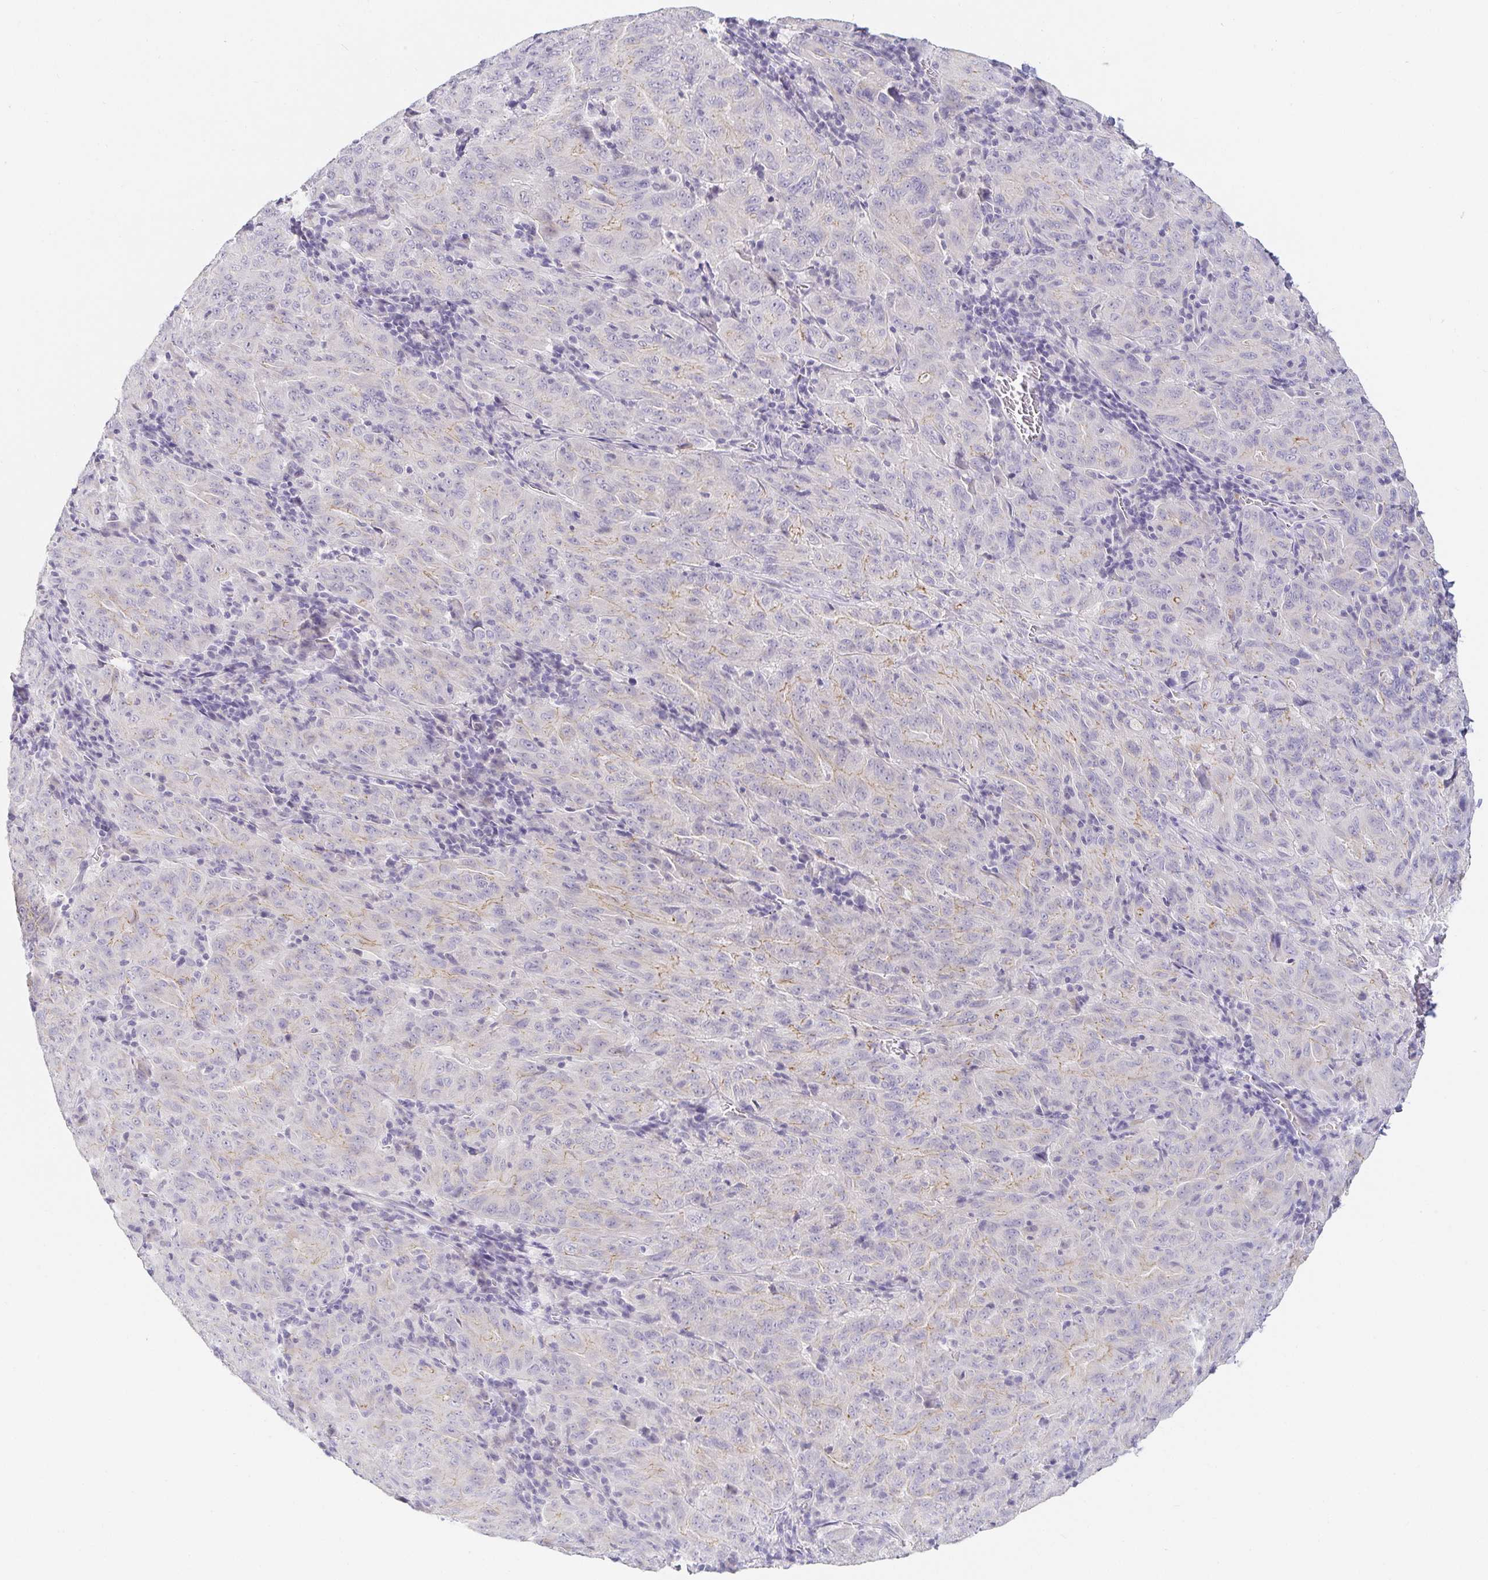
{"staining": {"intensity": "negative", "quantity": "none", "location": "none"}, "tissue": "pancreatic cancer", "cell_type": "Tumor cells", "image_type": "cancer", "snomed": [{"axis": "morphology", "description": "Adenocarcinoma, NOS"}, {"axis": "topography", "description": "Pancreas"}], "caption": "Micrograph shows no significant protein expression in tumor cells of pancreatic cancer (adenocarcinoma). The staining is performed using DAB brown chromogen with nuclei counter-stained in using hematoxylin.", "gene": "PDX1", "patient": {"sex": "male", "age": 63}}